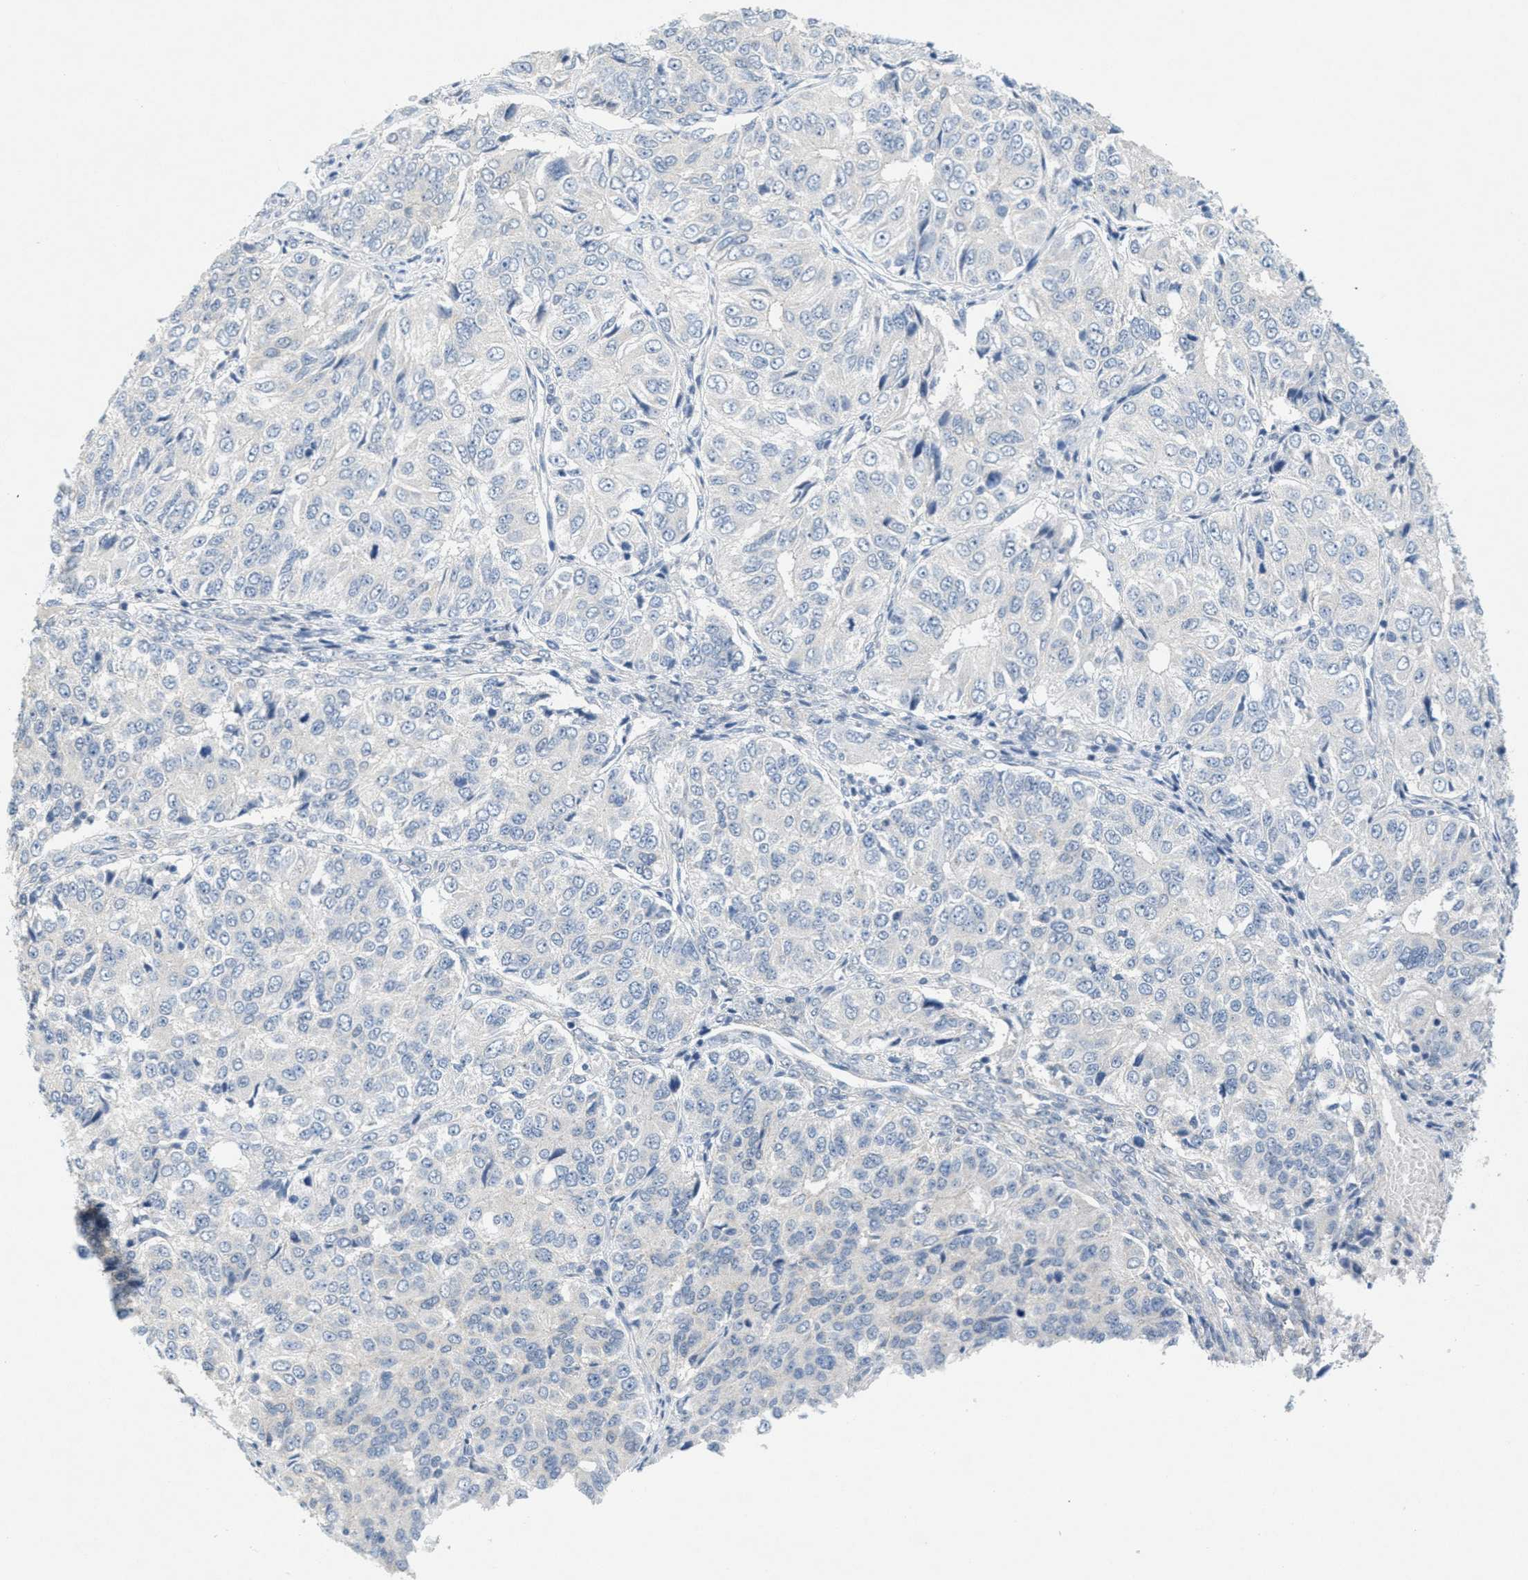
{"staining": {"intensity": "negative", "quantity": "none", "location": "none"}, "tissue": "ovarian cancer", "cell_type": "Tumor cells", "image_type": "cancer", "snomed": [{"axis": "morphology", "description": "Carcinoma, endometroid"}, {"axis": "topography", "description": "Ovary"}], "caption": "Histopathology image shows no significant protein positivity in tumor cells of ovarian cancer (endometroid carcinoma).", "gene": "ZFYVE9", "patient": {"sex": "female", "age": 51}}